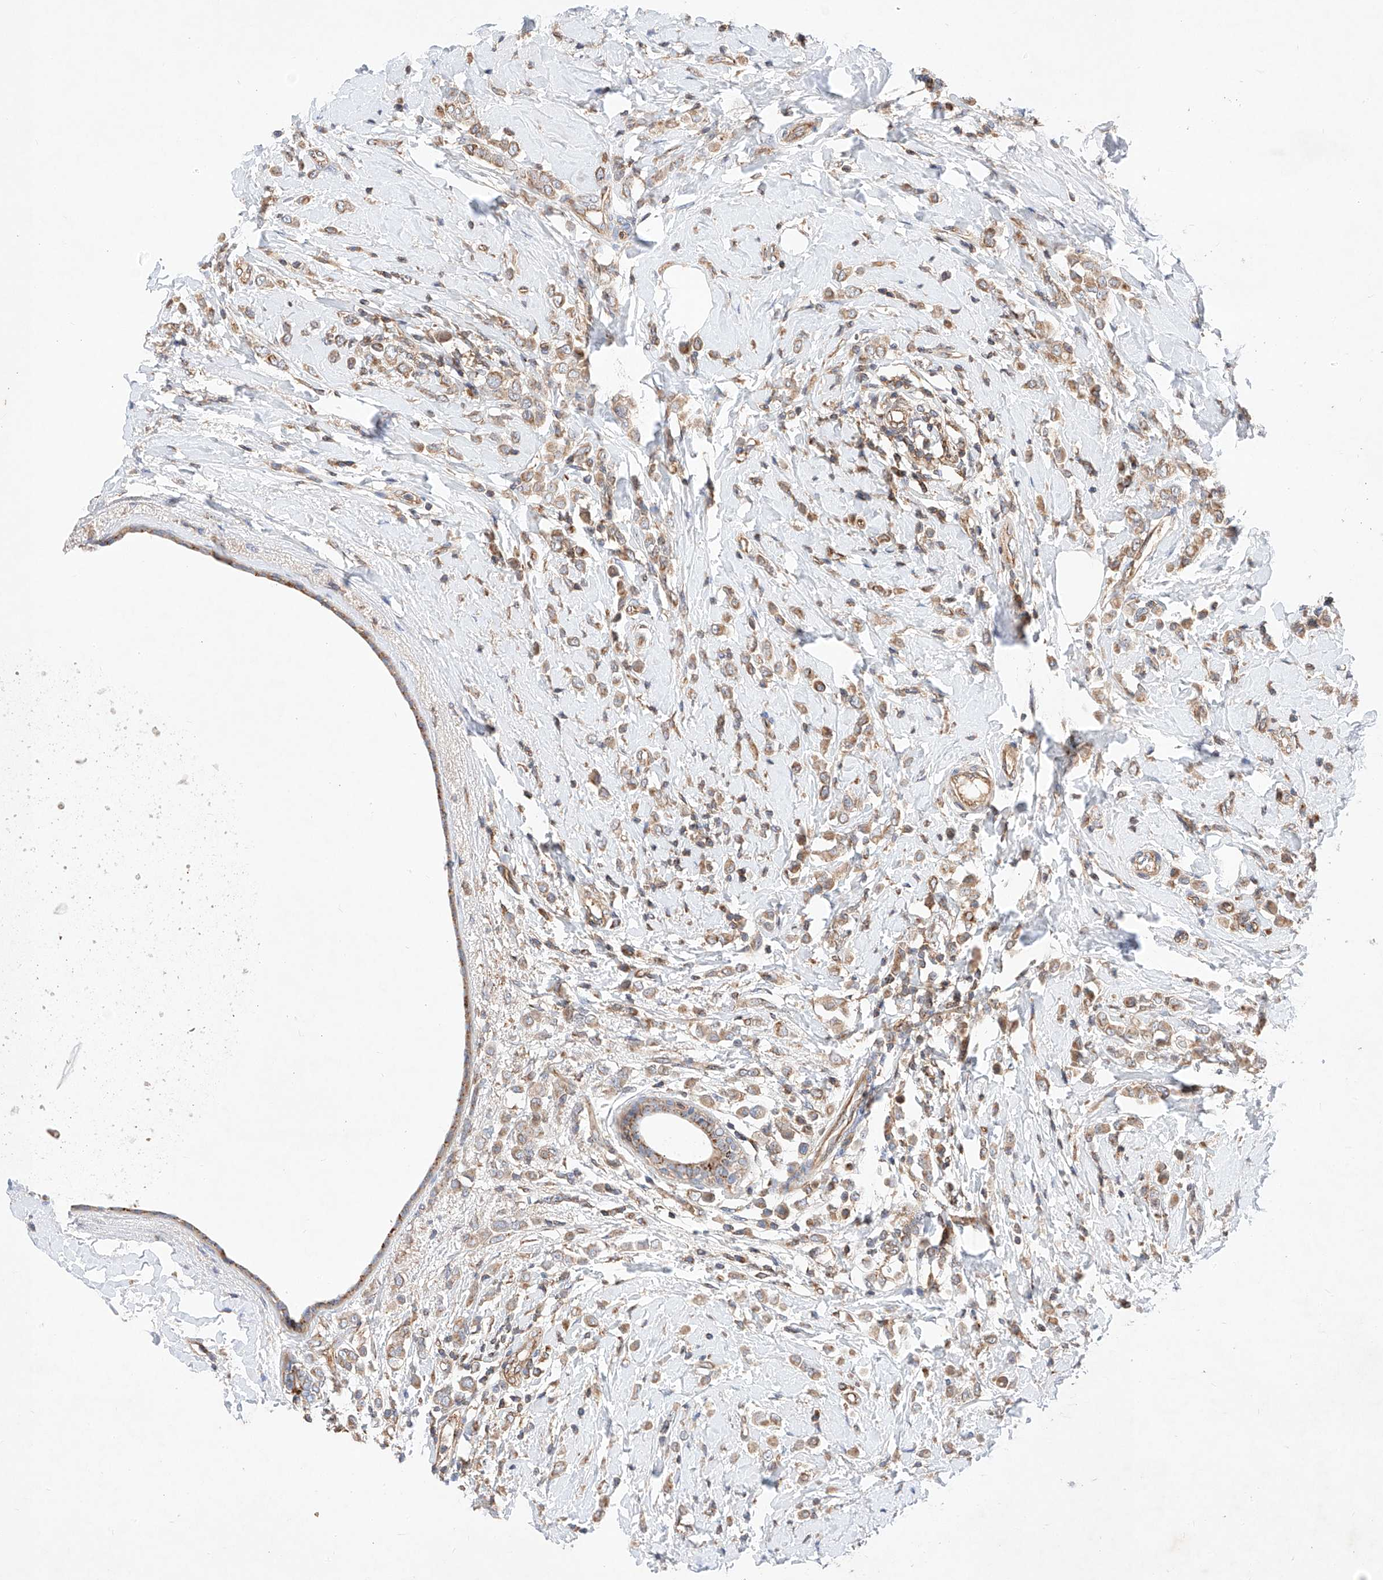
{"staining": {"intensity": "moderate", "quantity": ">75%", "location": "cytoplasmic/membranous"}, "tissue": "breast cancer", "cell_type": "Tumor cells", "image_type": "cancer", "snomed": [{"axis": "morphology", "description": "Lobular carcinoma"}, {"axis": "topography", "description": "Breast"}], "caption": "DAB immunohistochemical staining of human breast cancer demonstrates moderate cytoplasmic/membranous protein positivity in approximately >75% of tumor cells.", "gene": "NR1D1", "patient": {"sex": "female", "age": 47}}